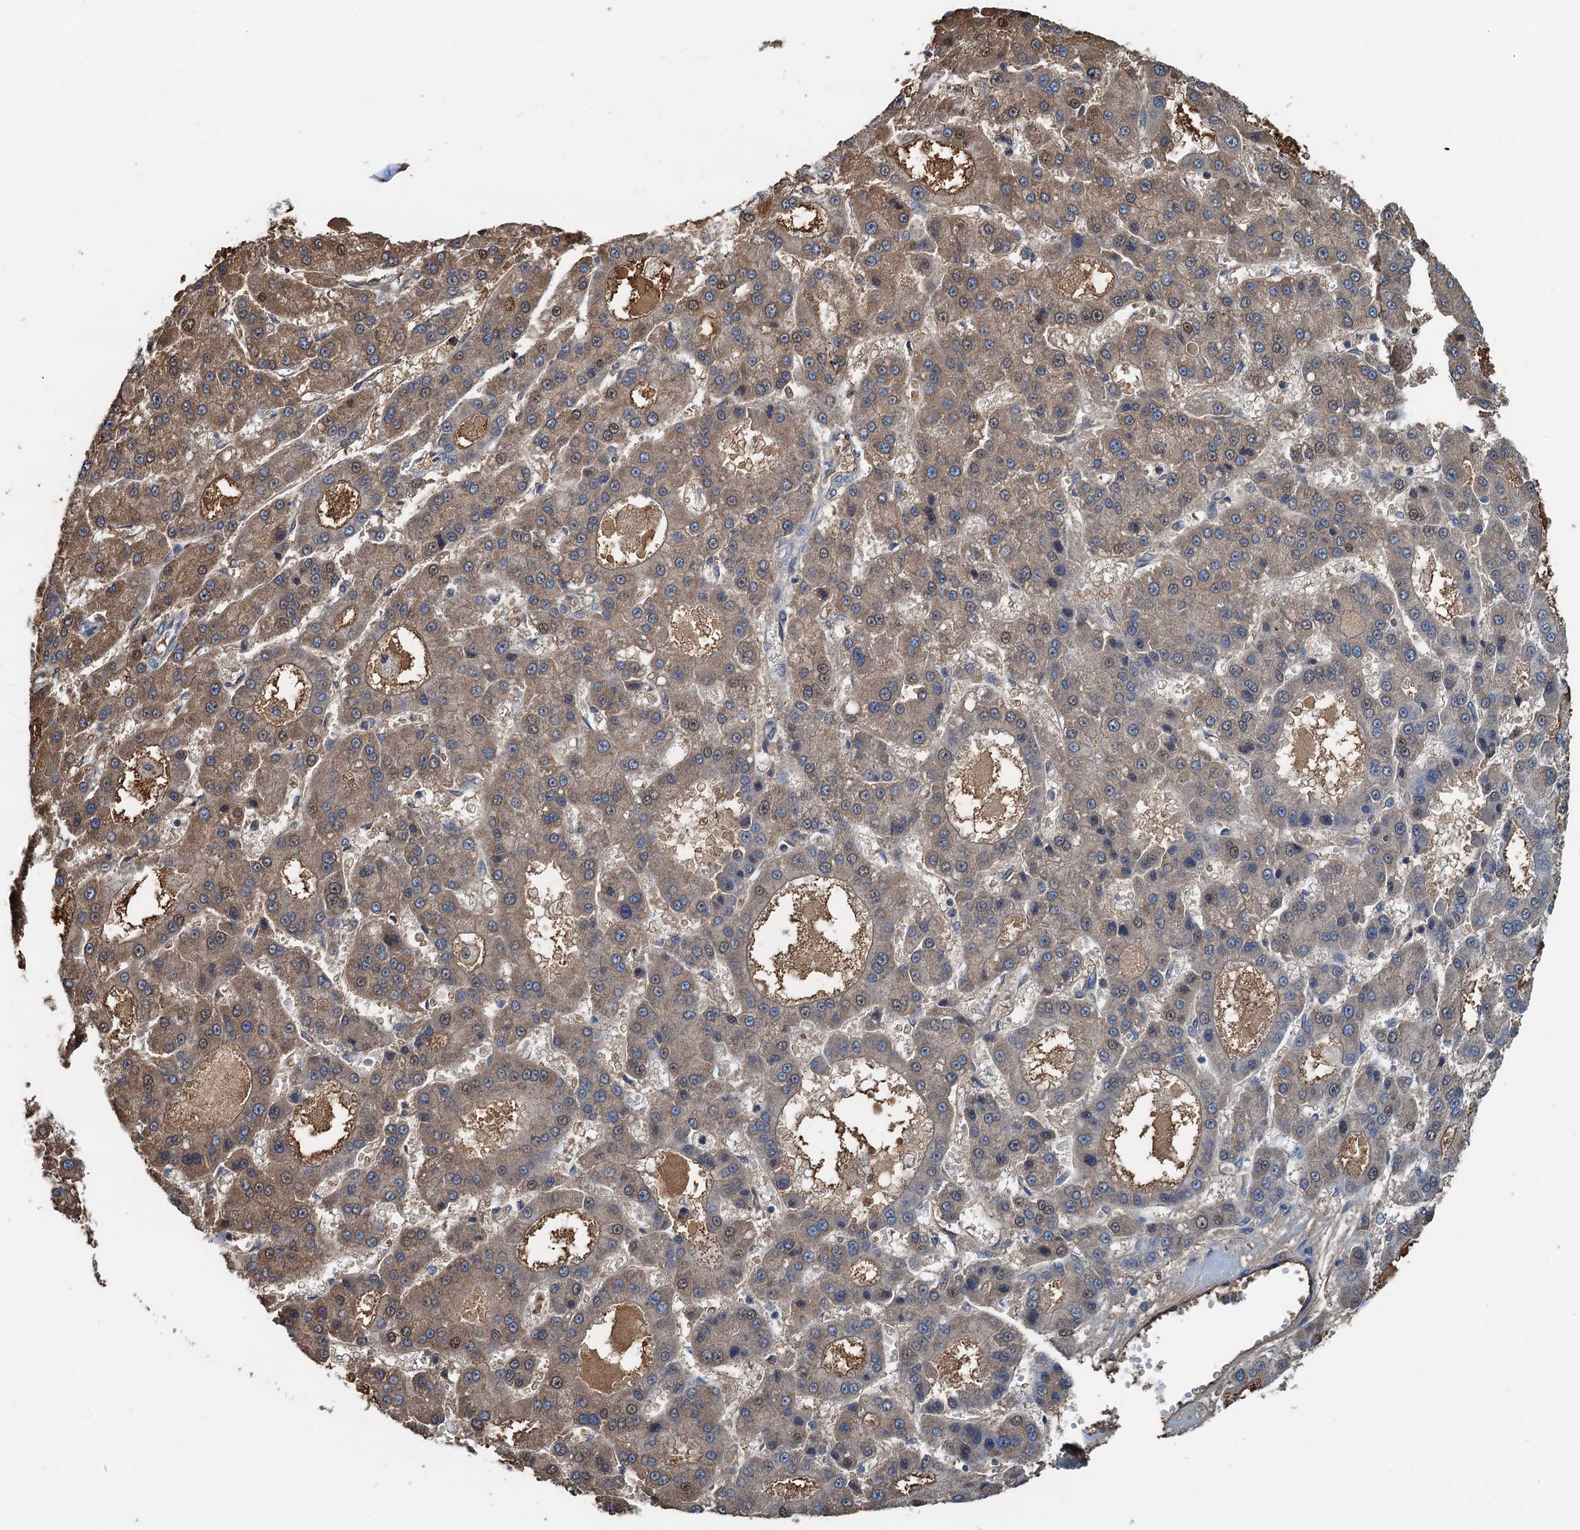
{"staining": {"intensity": "weak", "quantity": ">75%", "location": "cytoplasmic/membranous"}, "tissue": "liver cancer", "cell_type": "Tumor cells", "image_type": "cancer", "snomed": [{"axis": "morphology", "description": "Carcinoma, Hepatocellular, NOS"}, {"axis": "topography", "description": "Liver"}], "caption": "Brown immunohistochemical staining in human liver cancer displays weak cytoplasmic/membranous staining in about >75% of tumor cells.", "gene": "LSM14B", "patient": {"sex": "male", "age": 70}}